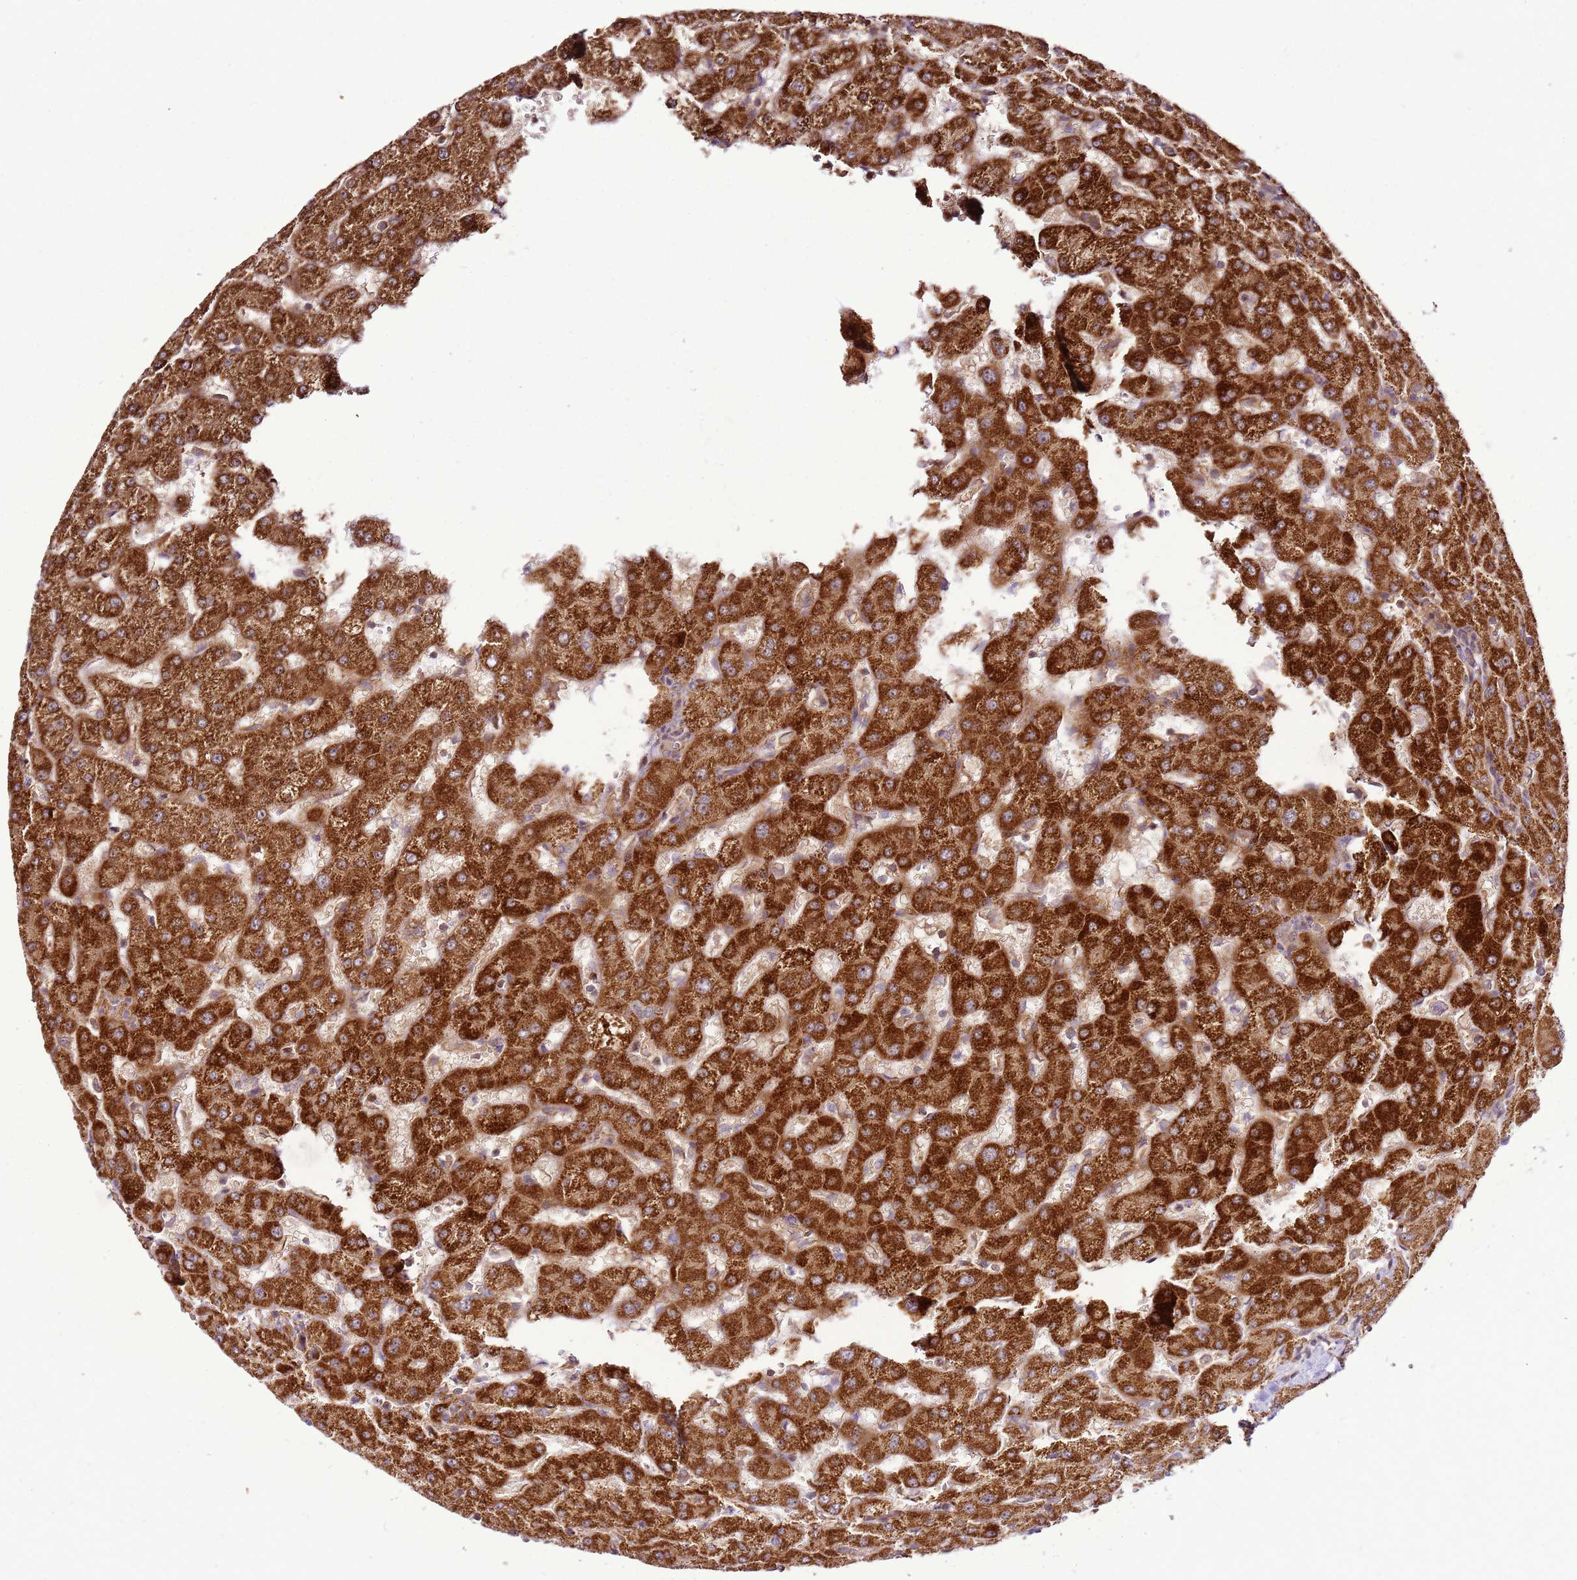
{"staining": {"intensity": "weak", "quantity": ">75%", "location": "cytoplasmic/membranous"}, "tissue": "liver", "cell_type": "Cholangiocytes", "image_type": "normal", "snomed": [{"axis": "morphology", "description": "Normal tissue, NOS"}, {"axis": "topography", "description": "Liver"}], "caption": "Protein staining reveals weak cytoplasmic/membranous positivity in approximately >75% of cholangiocytes in benign liver. (DAB (3,3'-diaminobenzidine) = brown stain, brightfield microscopy at high magnification).", "gene": "RASA3", "patient": {"sex": "female", "age": 63}}